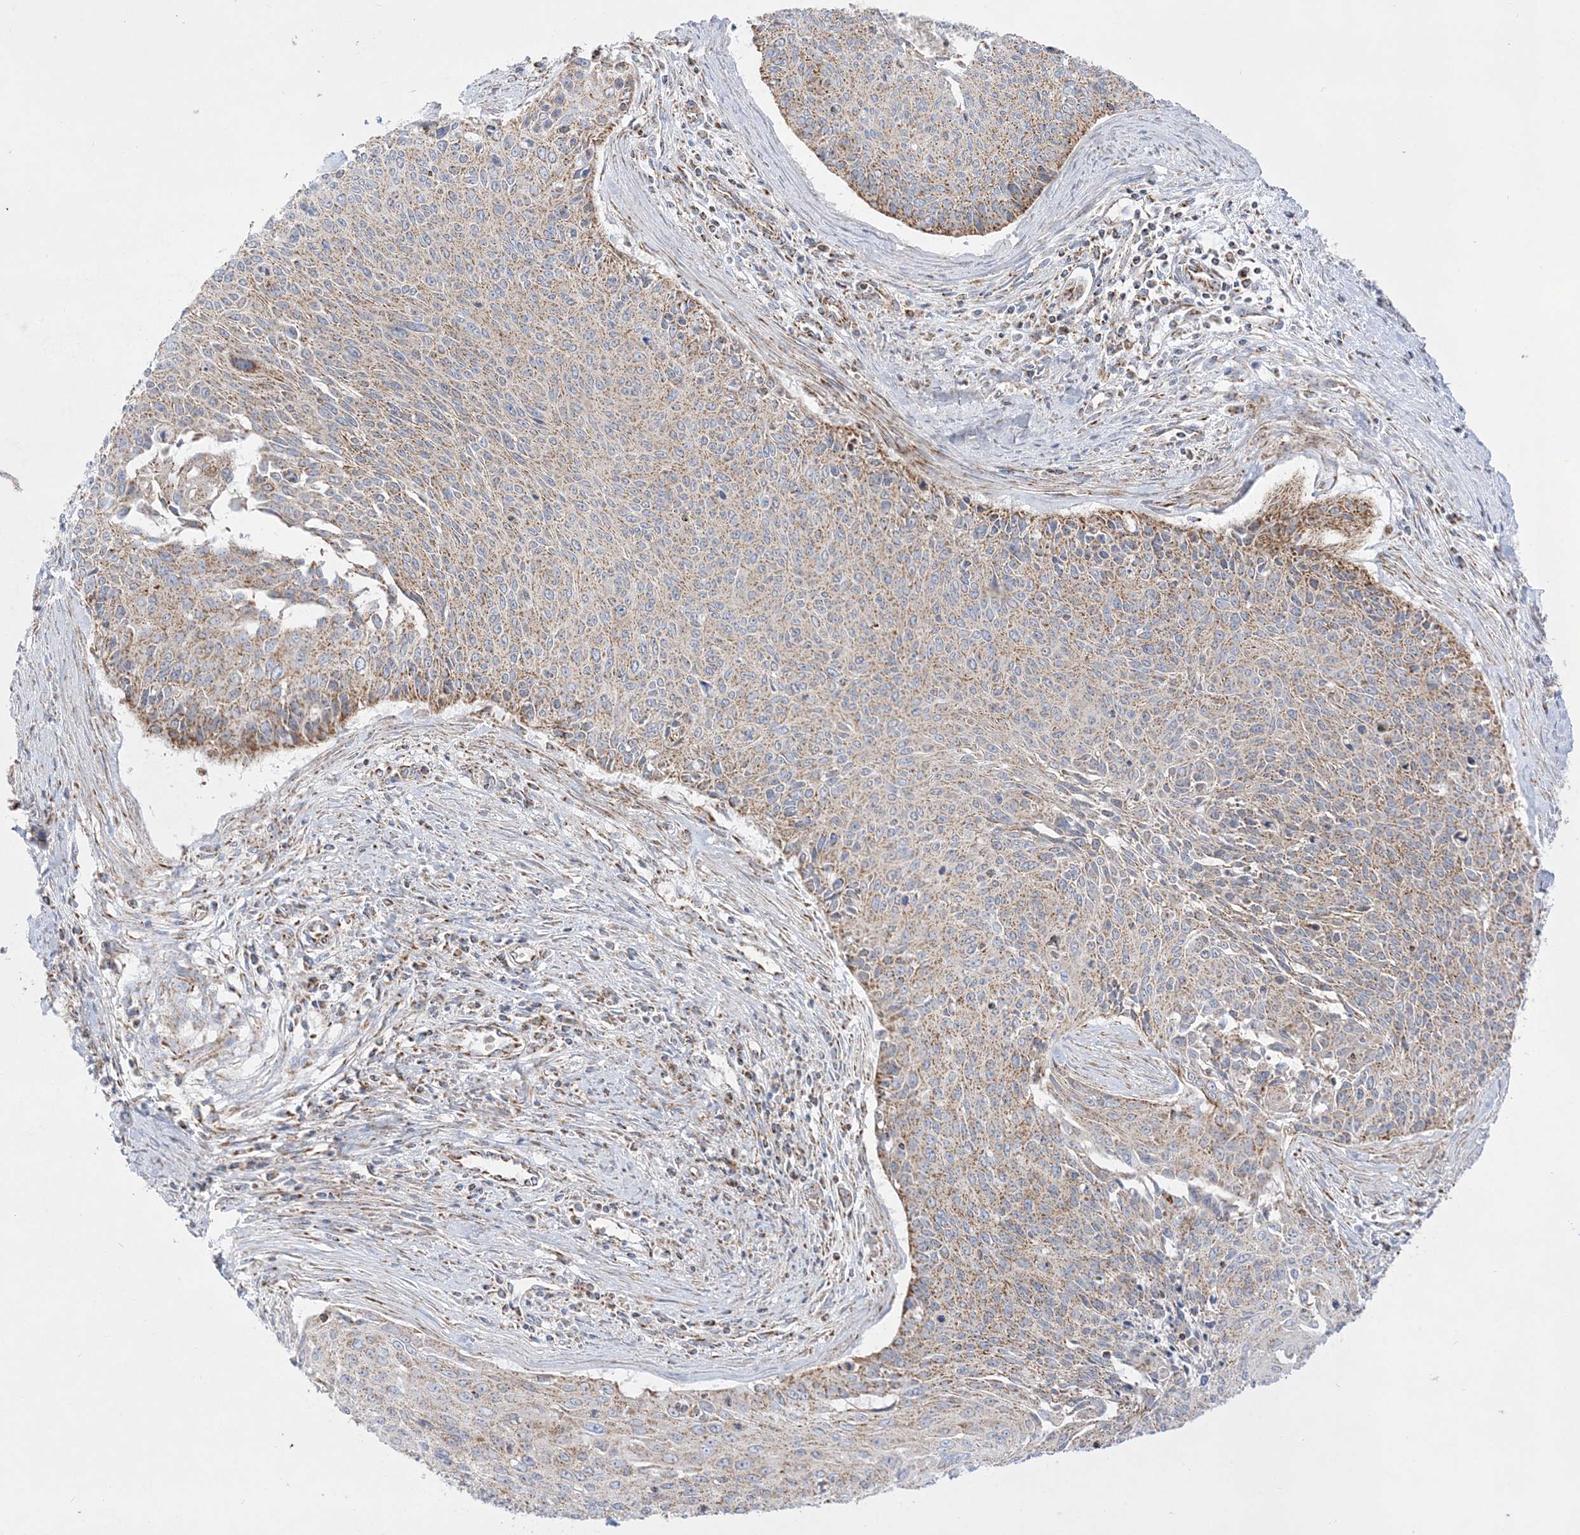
{"staining": {"intensity": "moderate", "quantity": "25%-75%", "location": "cytoplasmic/membranous"}, "tissue": "cervical cancer", "cell_type": "Tumor cells", "image_type": "cancer", "snomed": [{"axis": "morphology", "description": "Squamous cell carcinoma, NOS"}, {"axis": "topography", "description": "Cervix"}], "caption": "This histopathology image reveals squamous cell carcinoma (cervical) stained with IHC to label a protein in brown. The cytoplasmic/membranous of tumor cells show moderate positivity for the protein. Nuclei are counter-stained blue.", "gene": "MRPS36", "patient": {"sex": "female", "age": 55}}